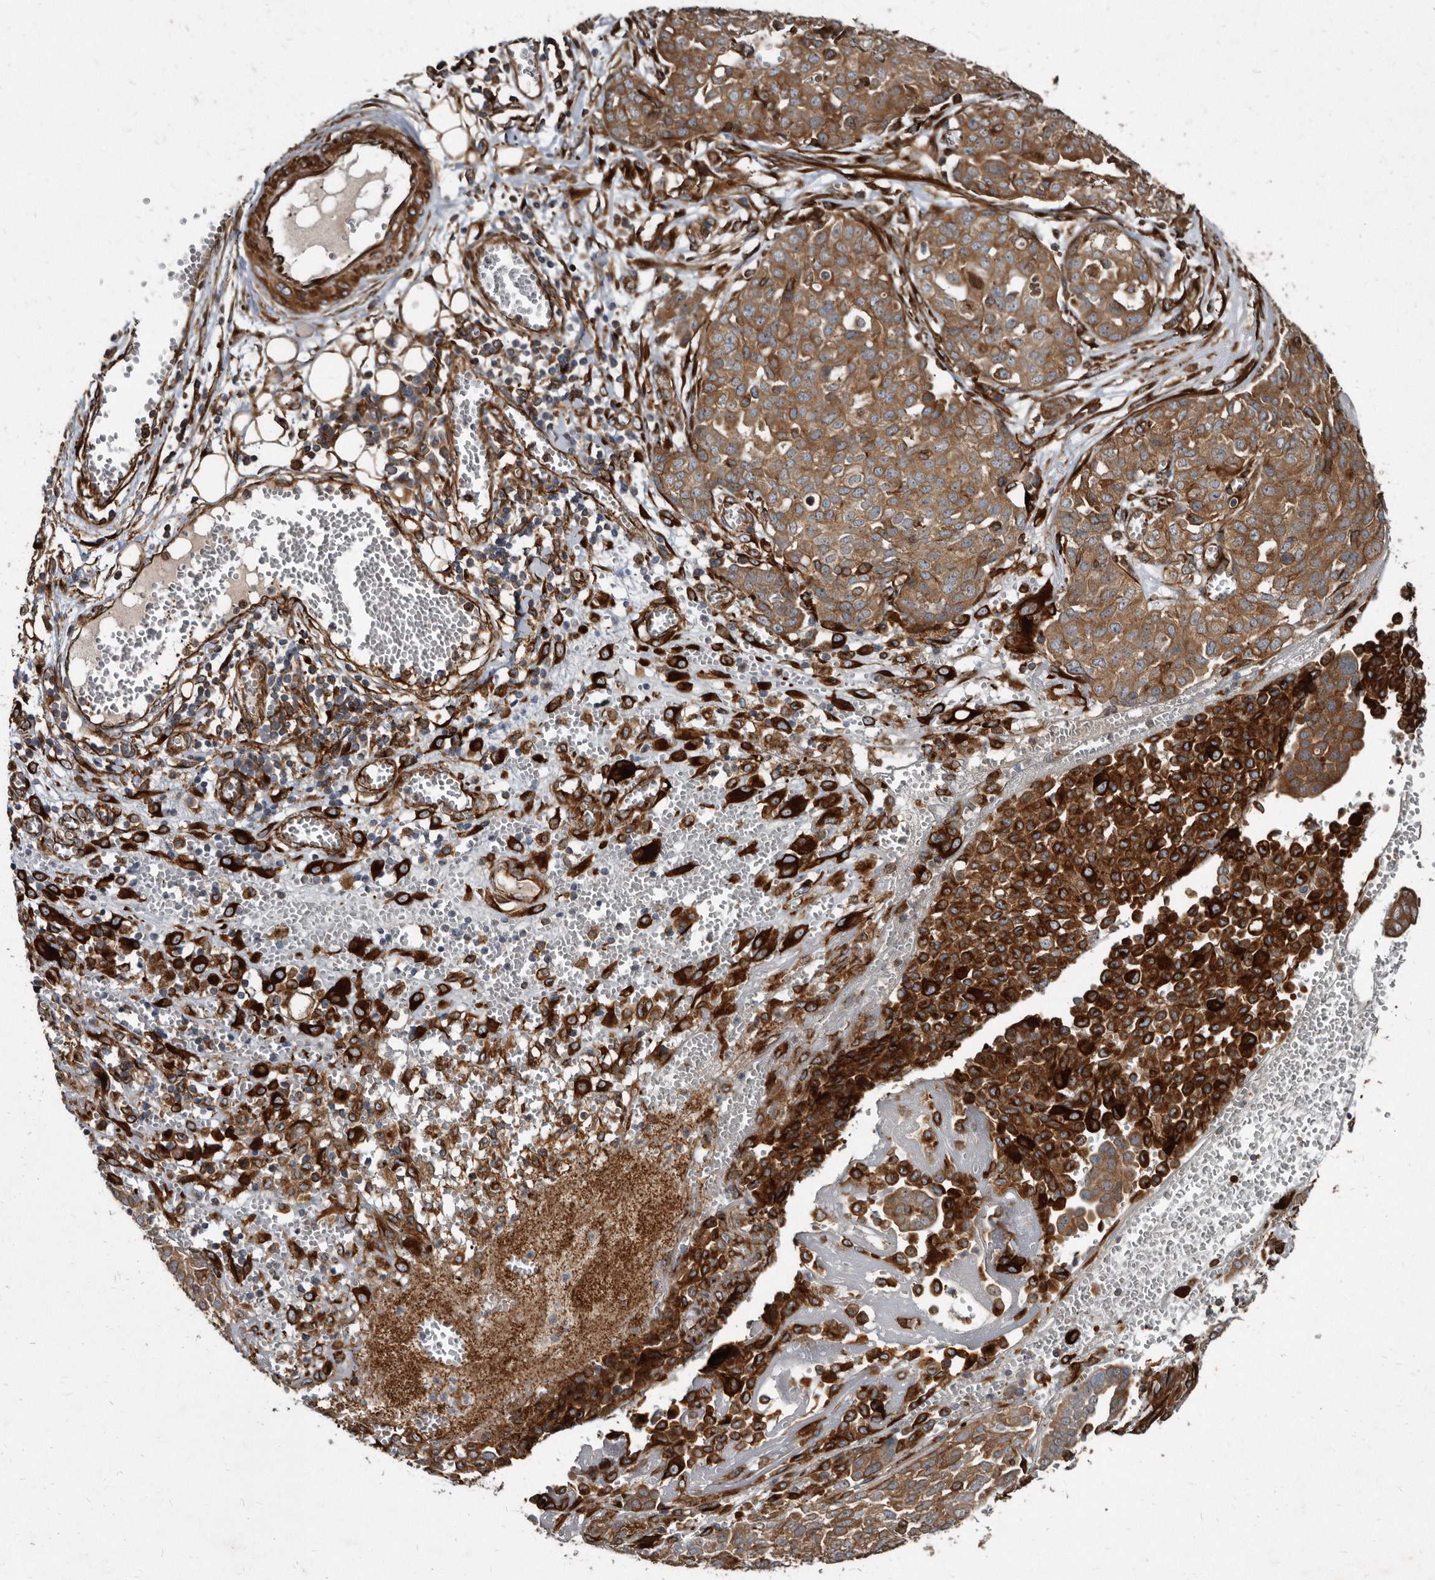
{"staining": {"intensity": "moderate", "quantity": ">75%", "location": "cytoplasmic/membranous"}, "tissue": "ovarian cancer", "cell_type": "Tumor cells", "image_type": "cancer", "snomed": [{"axis": "morphology", "description": "Cystadenocarcinoma, serous, NOS"}, {"axis": "topography", "description": "Soft tissue"}, {"axis": "topography", "description": "Ovary"}], "caption": "Ovarian serous cystadenocarcinoma tissue displays moderate cytoplasmic/membranous staining in about >75% of tumor cells", "gene": "KCTD20", "patient": {"sex": "female", "age": 57}}